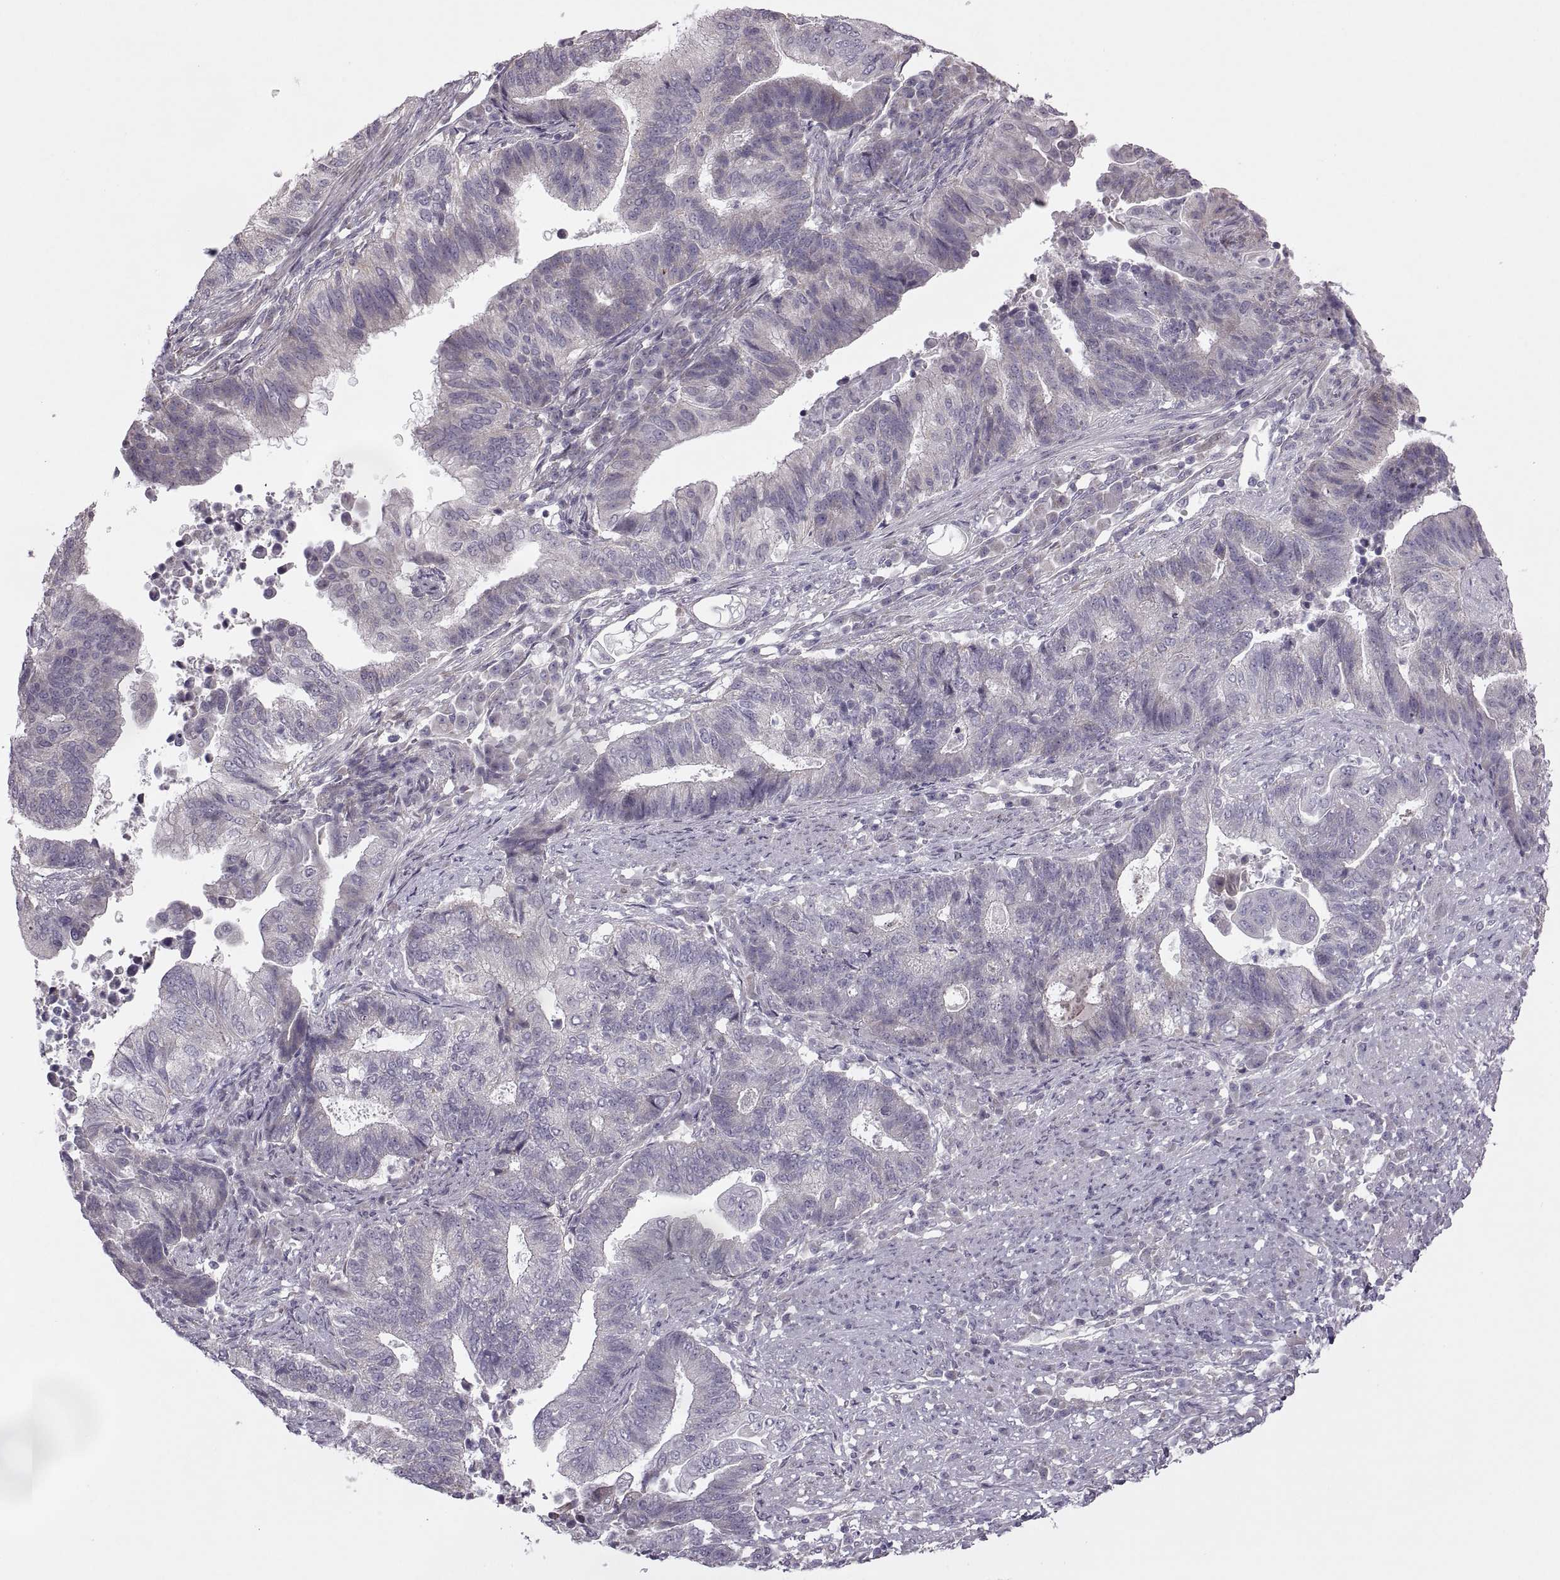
{"staining": {"intensity": "negative", "quantity": "none", "location": "none"}, "tissue": "endometrial cancer", "cell_type": "Tumor cells", "image_type": "cancer", "snomed": [{"axis": "morphology", "description": "Adenocarcinoma, NOS"}, {"axis": "topography", "description": "Uterus"}, {"axis": "topography", "description": "Endometrium"}], "caption": "Endometrial cancer (adenocarcinoma) stained for a protein using immunohistochemistry (IHC) displays no expression tumor cells.", "gene": "RIPK4", "patient": {"sex": "female", "age": 54}}